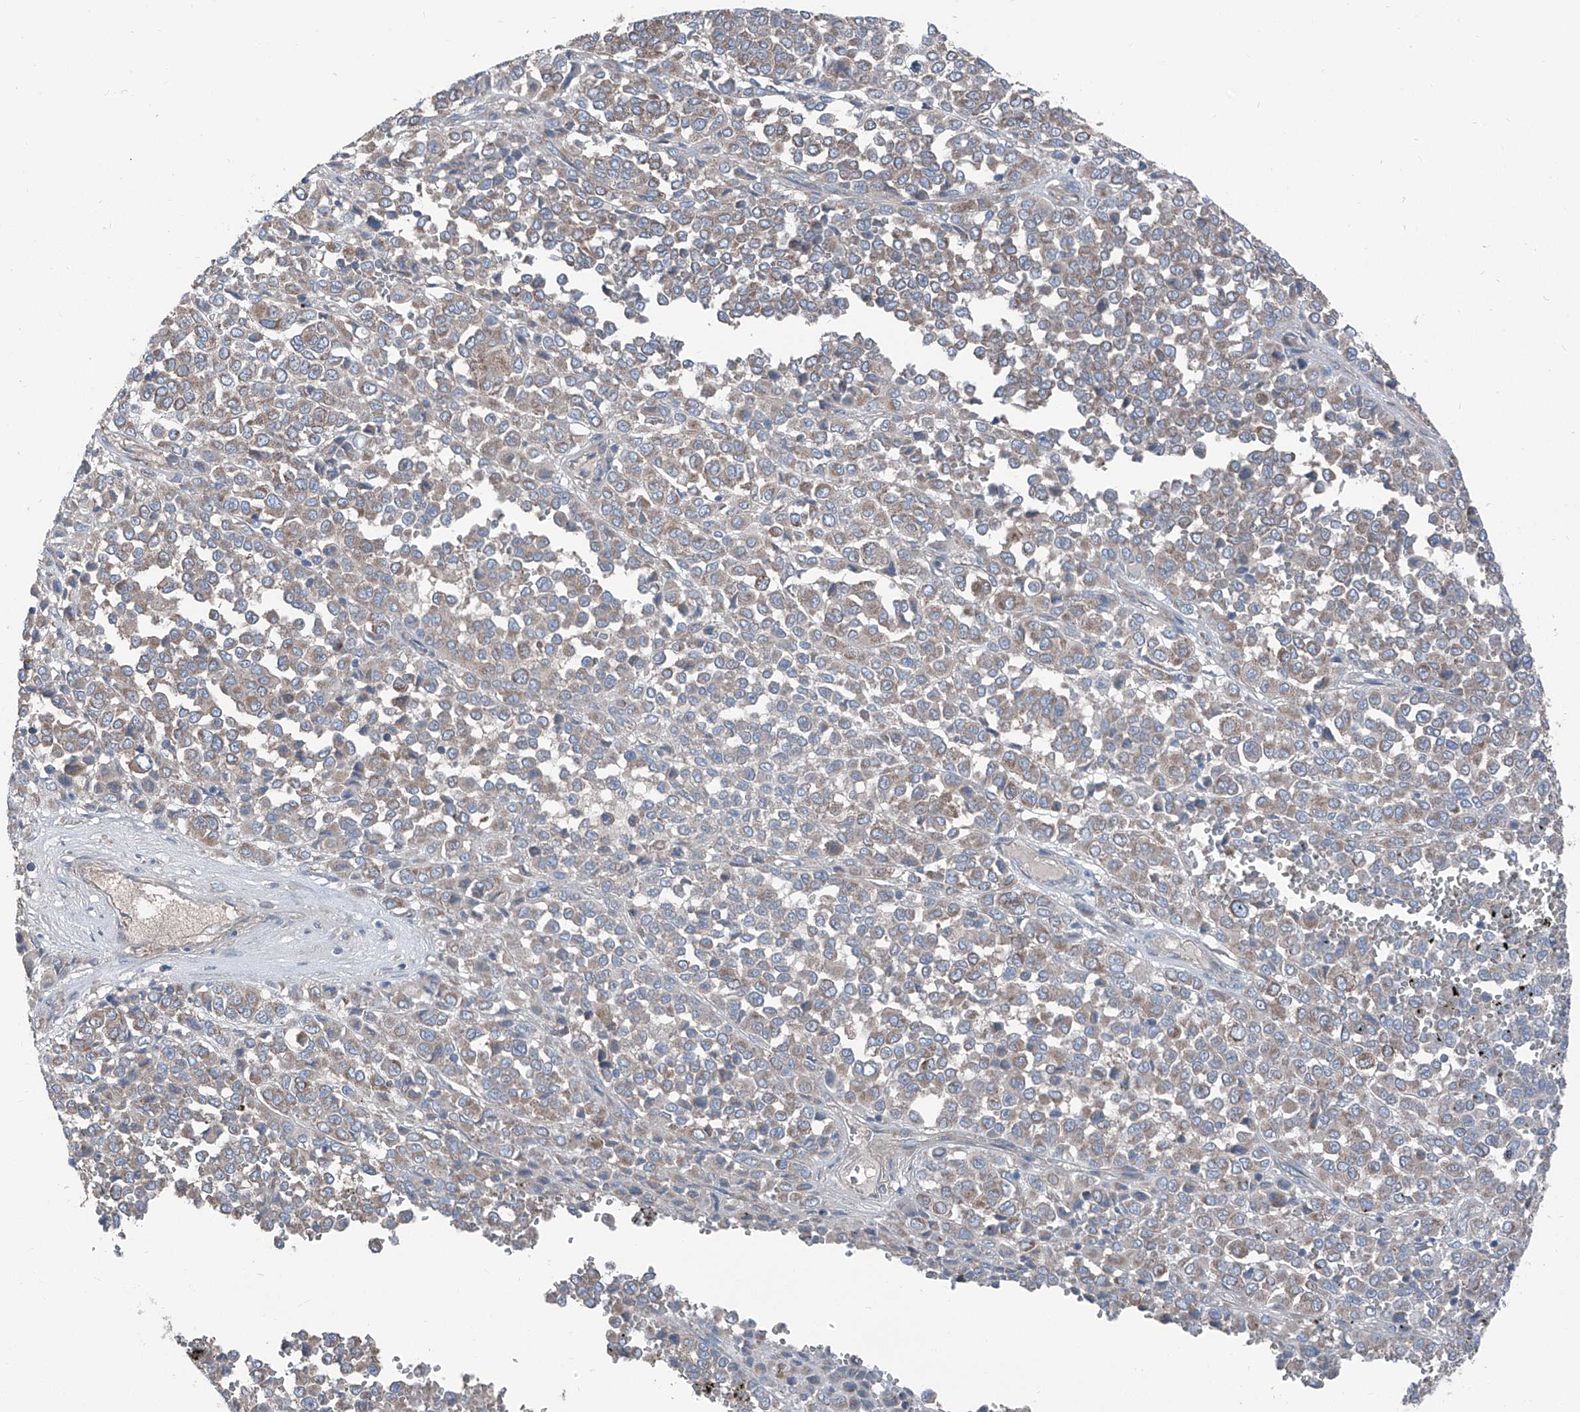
{"staining": {"intensity": "weak", "quantity": ">75%", "location": "cytoplasmic/membranous"}, "tissue": "melanoma", "cell_type": "Tumor cells", "image_type": "cancer", "snomed": [{"axis": "morphology", "description": "Malignant melanoma, Metastatic site"}, {"axis": "topography", "description": "Pancreas"}], "caption": "Malignant melanoma (metastatic site) tissue displays weak cytoplasmic/membranous positivity in approximately >75% of tumor cells (Brightfield microscopy of DAB IHC at high magnification).", "gene": "GPAT3", "patient": {"sex": "female", "age": 30}}